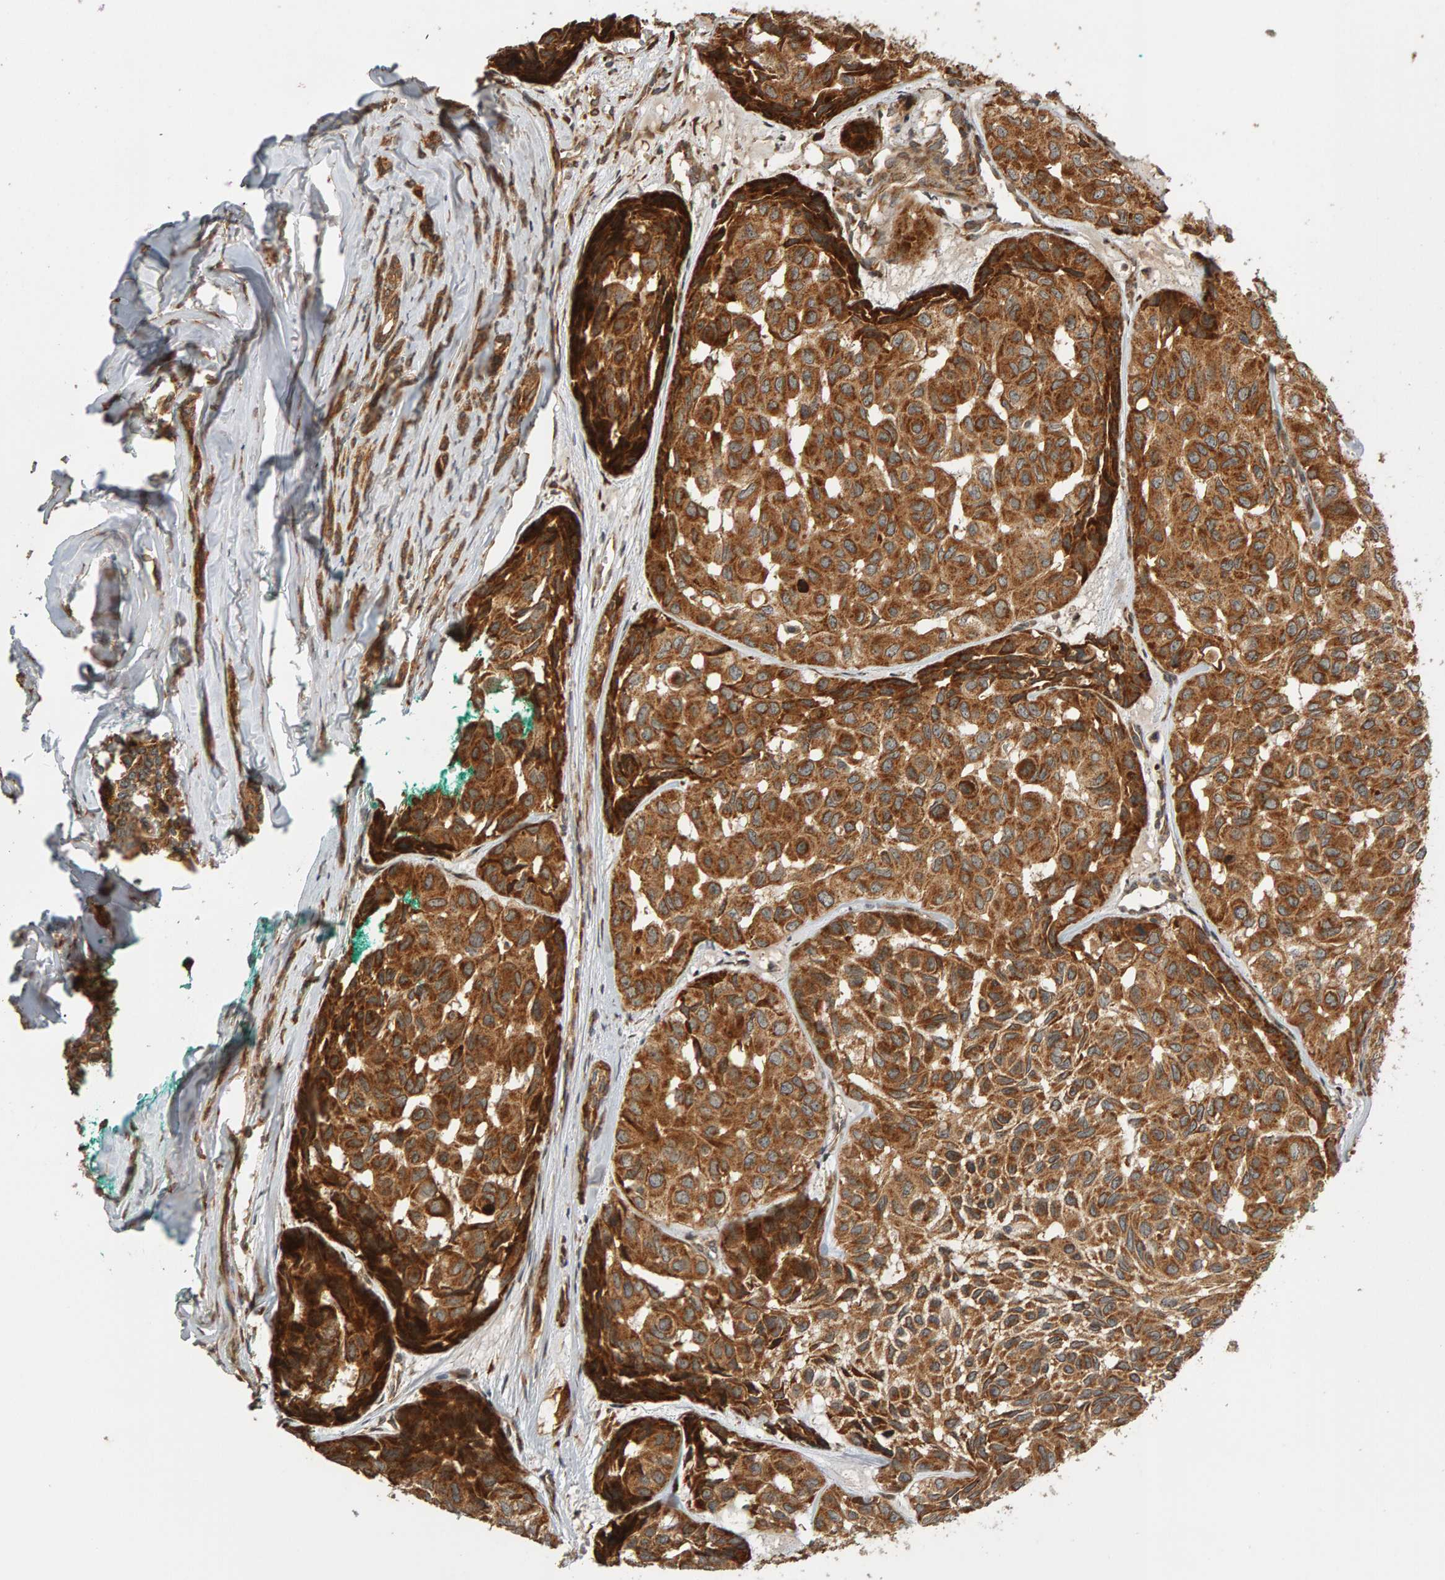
{"staining": {"intensity": "strong", "quantity": ">75%", "location": "cytoplasmic/membranous"}, "tissue": "head and neck cancer", "cell_type": "Tumor cells", "image_type": "cancer", "snomed": [{"axis": "morphology", "description": "Adenocarcinoma, NOS"}, {"axis": "topography", "description": "Salivary gland, NOS"}, {"axis": "topography", "description": "Head-Neck"}], "caption": "The photomicrograph shows a brown stain indicating the presence of a protein in the cytoplasmic/membranous of tumor cells in head and neck cancer.", "gene": "ZFAND1", "patient": {"sex": "female", "age": 76}}